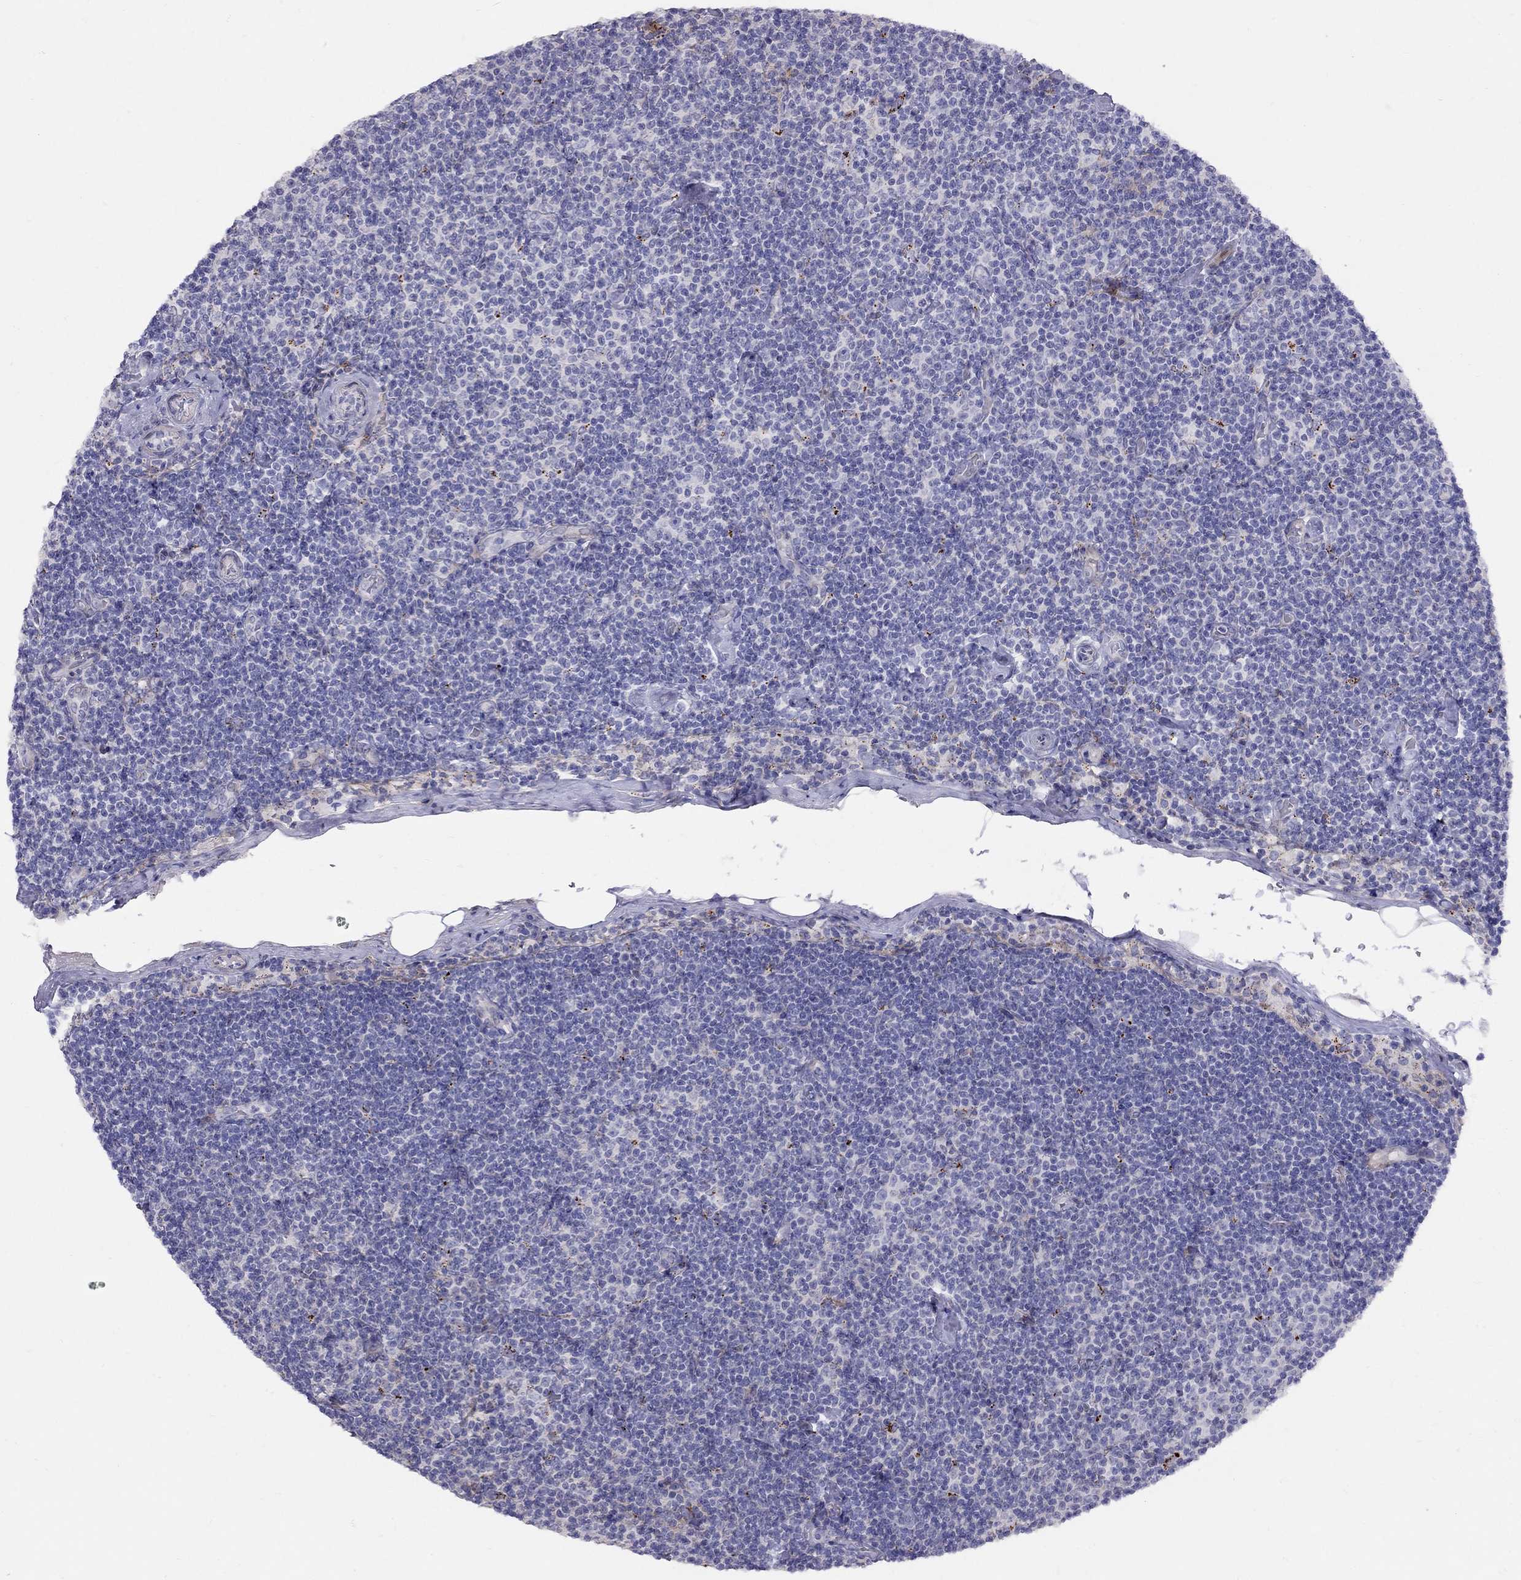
{"staining": {"intensity": "negative", "quantity": "none", "location": "none"}, "tissue": "lymphoma", "cell_type": "Tumor cells", "image_type": "cancer", "snomed": [{"axis": "morphology", "description": "Malignant lymphoma, non-Hodgkin's type, Low grade"}, {"axis": "topography", "description": "Lymph node"}], "caption": "Histopathology image shows no significant protein staining in tumor cells of low-grade malignant lymphoma, non-Hodgkin's type.", "gene": "MAGEB4", "patient": {"sex": "male", "age": 81}}